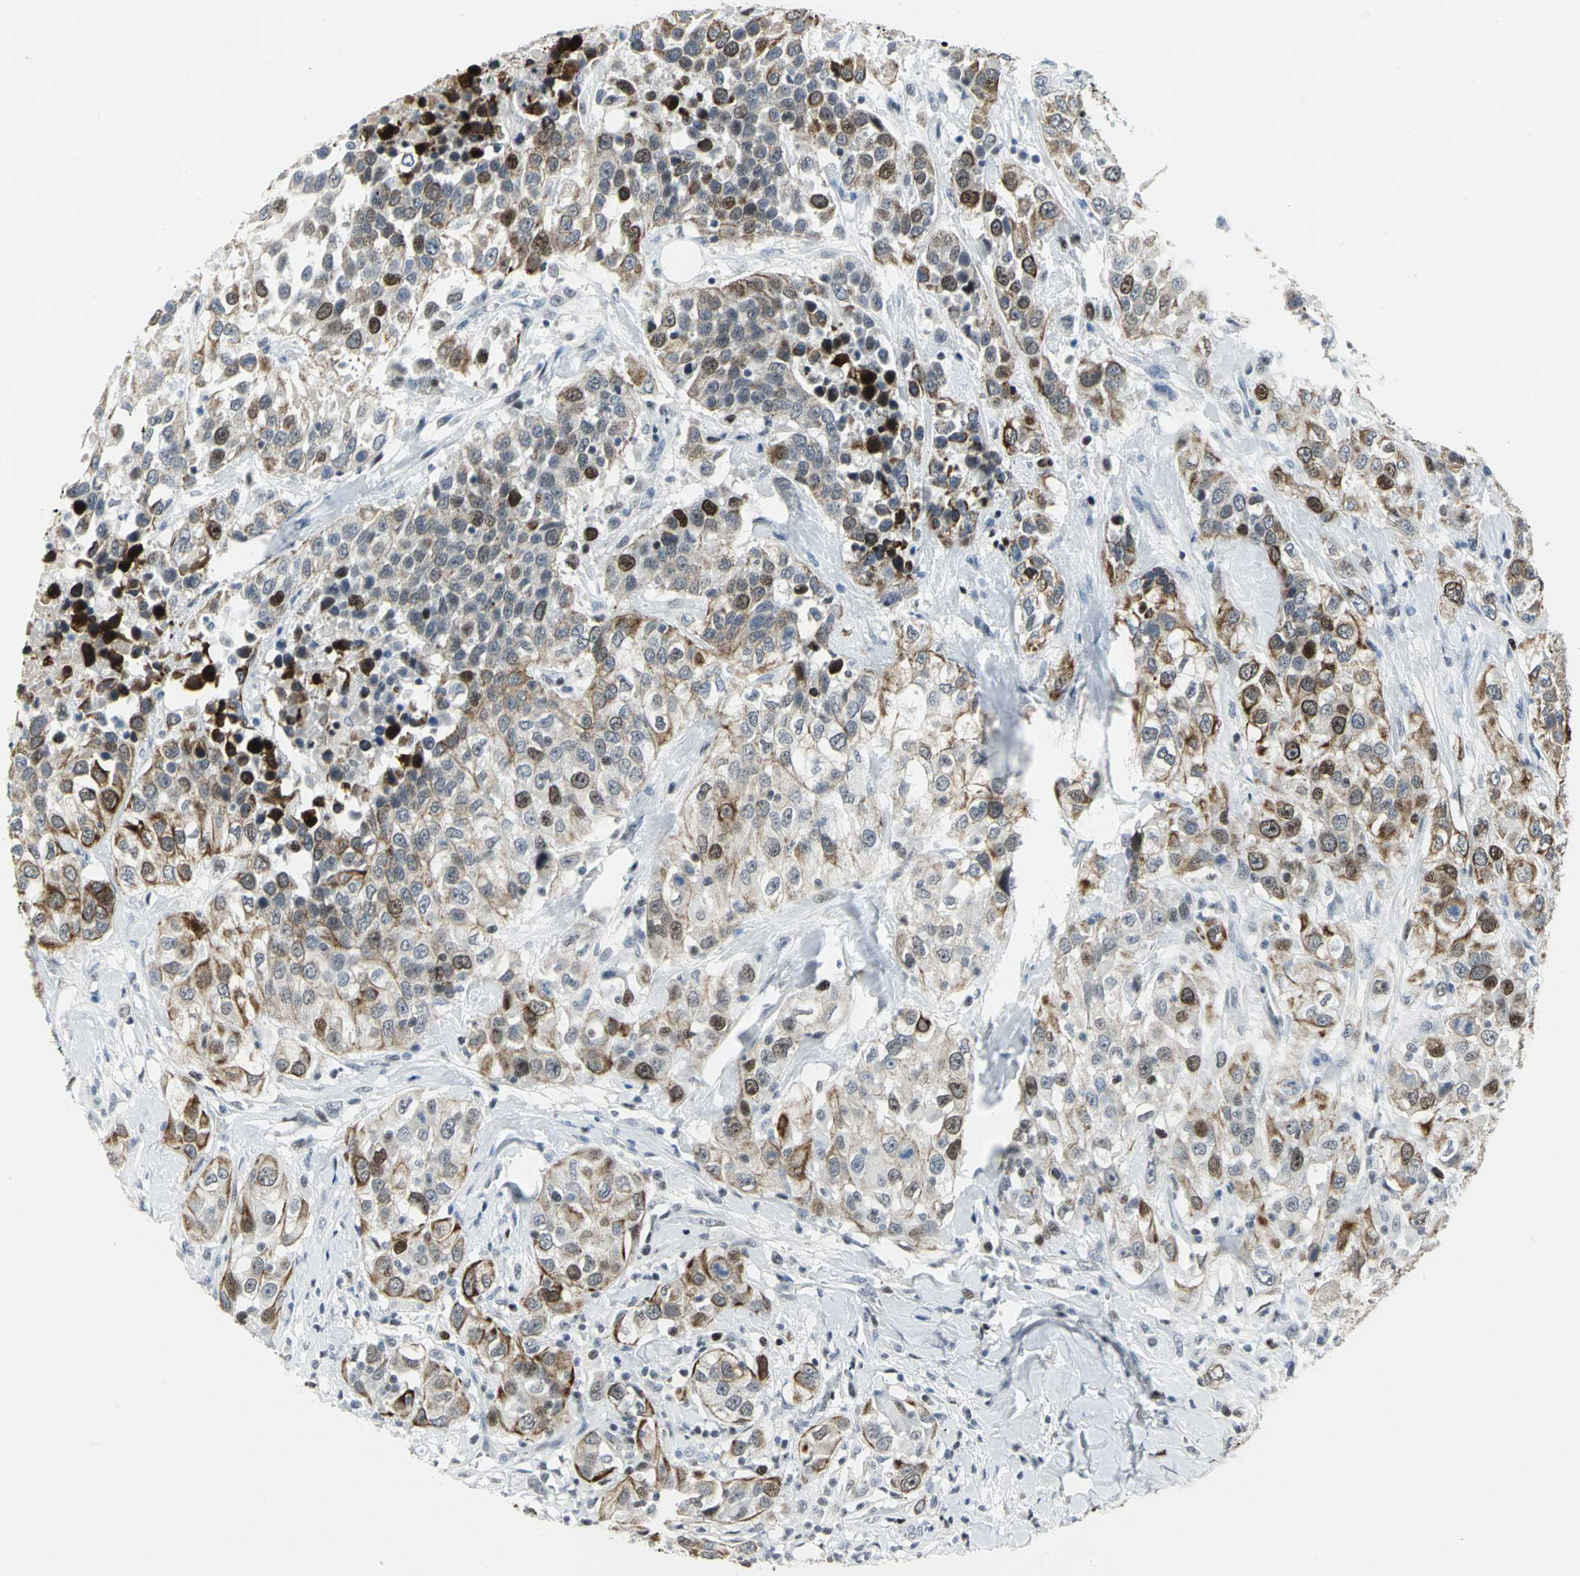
{"staining": {"intensity": "moderate", "quantity": ">75%", "location": "cytoplasmic/membranous,nuclear"}, "tissue": "urothelial cancer", "cell_type": "Tumor cells", "image_type": "cancer", "snomed": [{"axis": "morphology", "description": "Urothelial carcinoma, High grade"}, {"axis": "topography", "description": "Urinary bladder"}], "caption": "Immunohistochemistry (IHC) of human high-grade urothelial carcinoma demonstrates medium levels of moderate cytoplasmic/membranous and nuclear staining in about >75% of tumor cells.", "gene": "RPA1", "patient": {"sex": "female", "age": 80}}